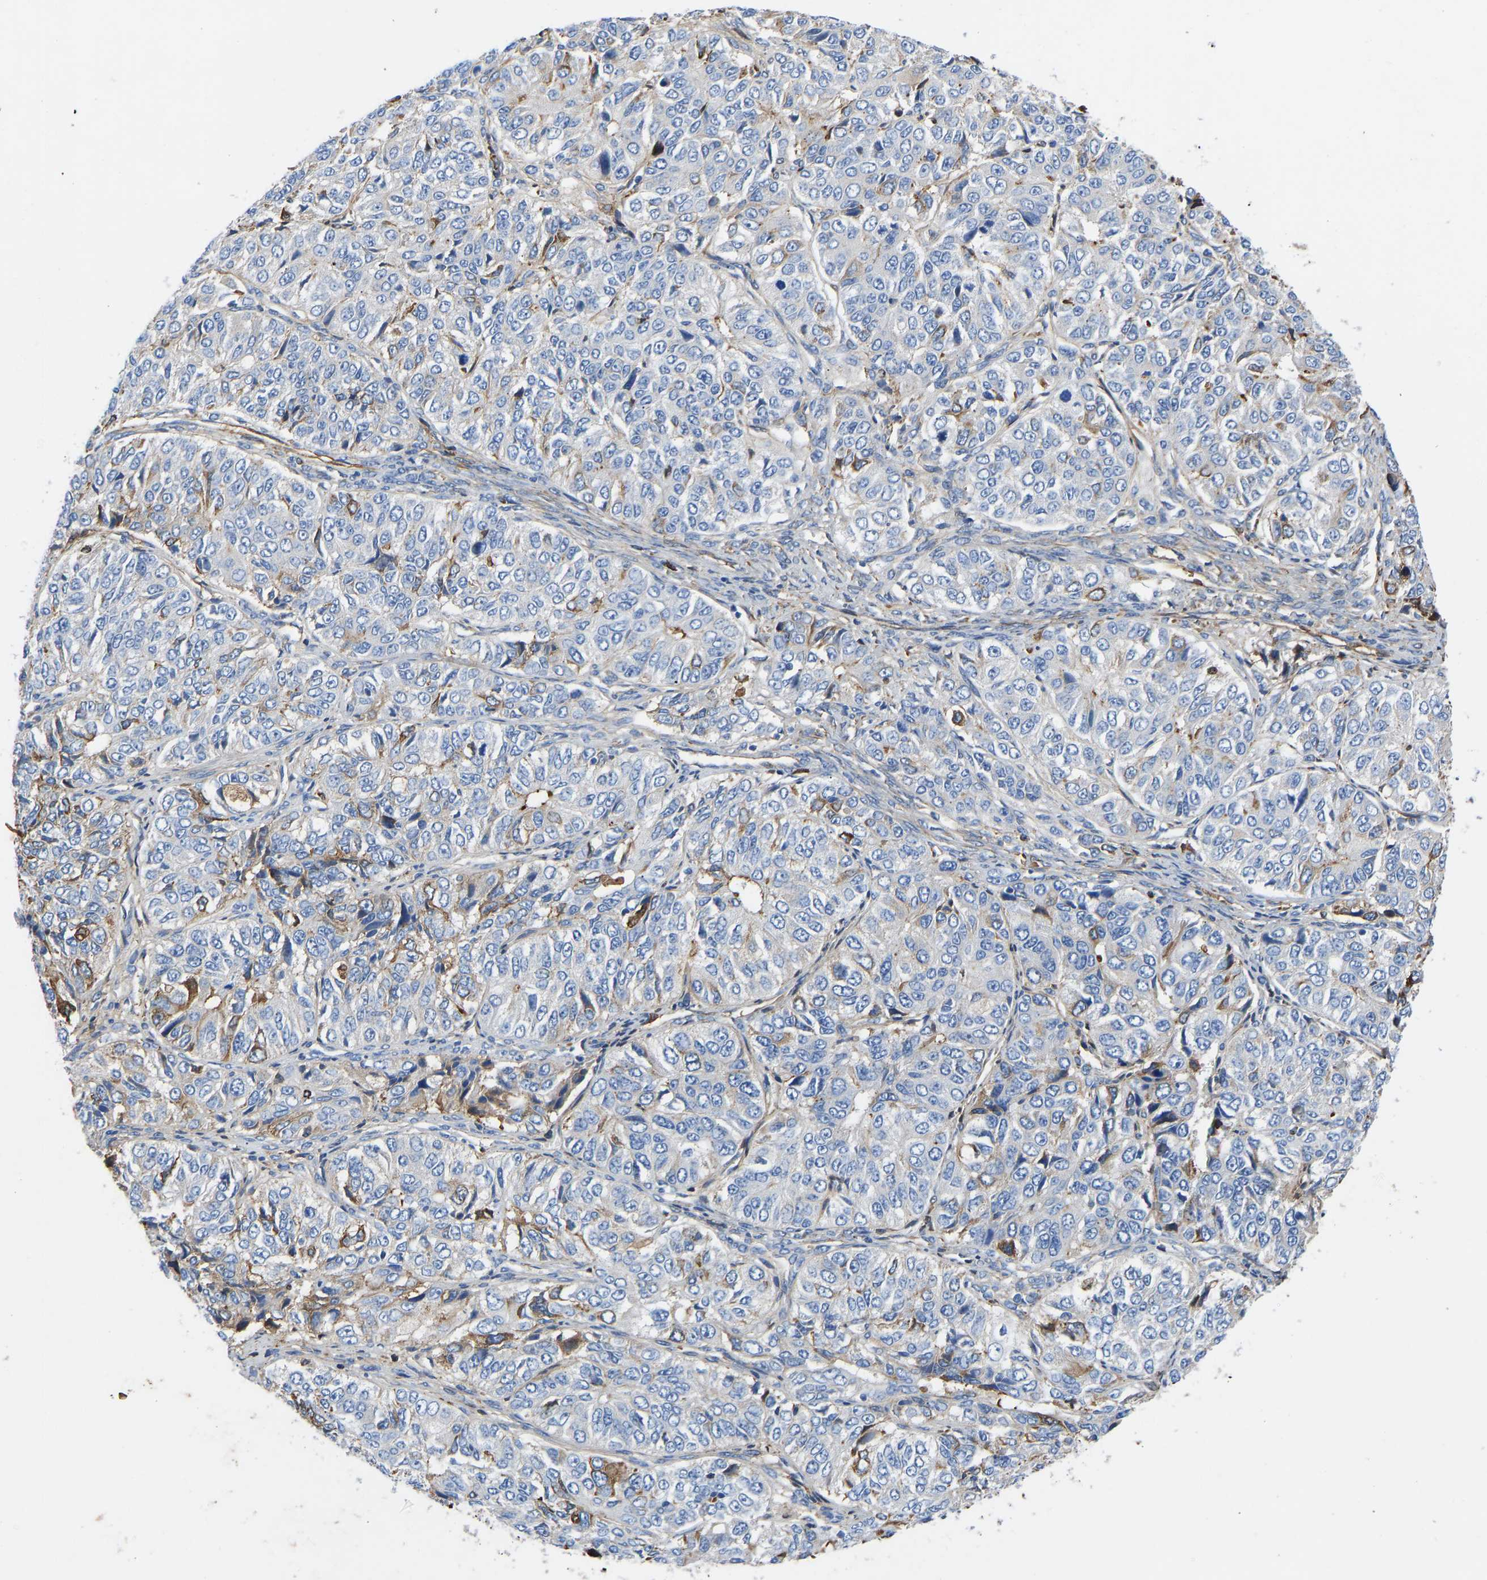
{"staining": {"intensity": "moderate", "quantity": "<25%", "location": "cytoplasmic/membranous"}, "tissue": "ovarian cancer", "cell_type": "Tumor cells", "image_type": "cancer", "snomed": [{"axis": "morphology", "description": "Carcinoma, endometroid"}, {"axis": "topography", "description": "Ovary"}], "caption": "Protein expression analysis of human ovarian cancer (endometroid carcinoma) reveals moderate cytoplasmic/membranous positivity in approximately <25% of tumor cells.", "gene": "HSPG2", "patient": {"sex": "female", "age": 51}}